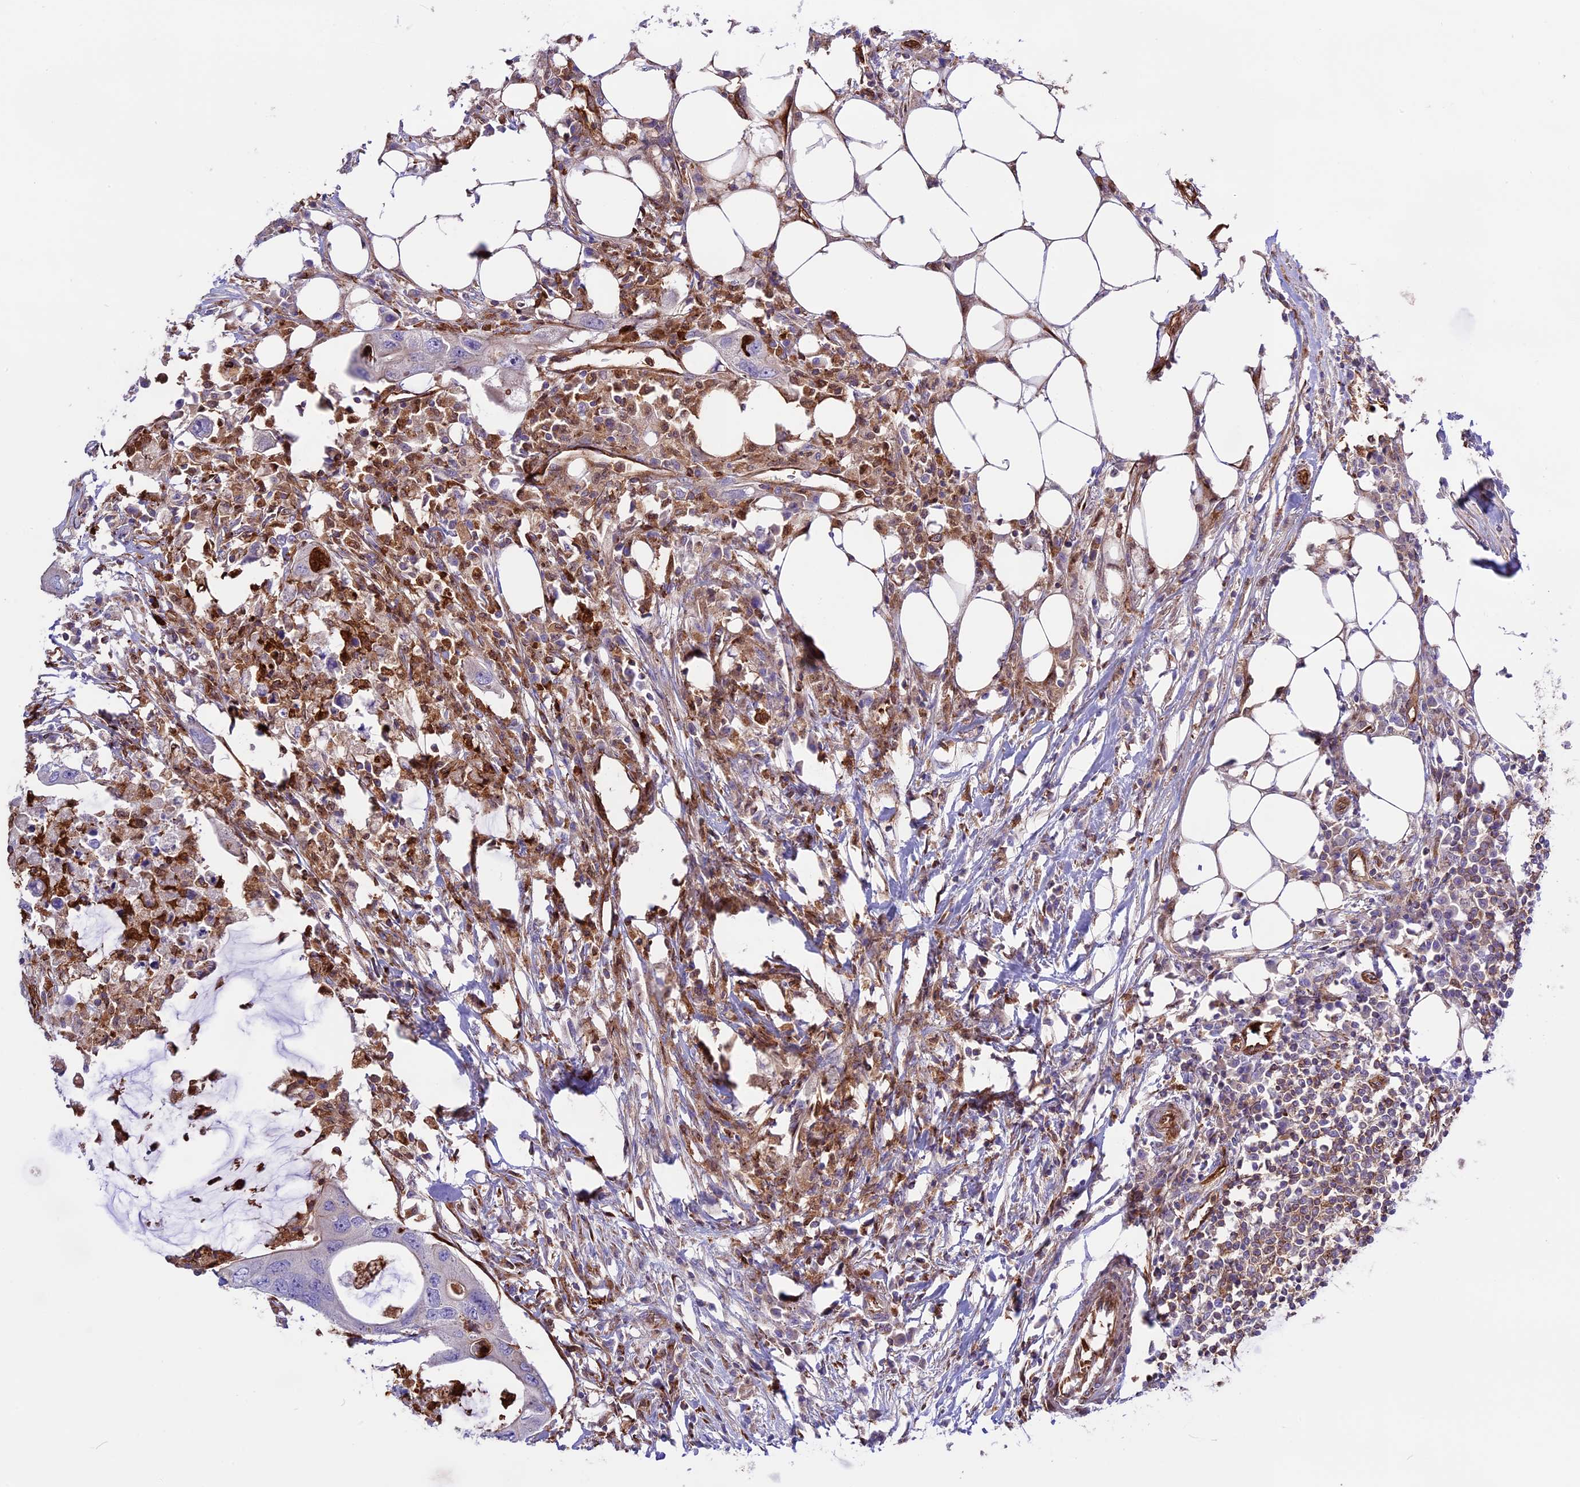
{"staining": {"intensity": "negative", "quantity": "none", "location": "none"}, "tissue": "colorectal cancer", "cell_type": "Tumor cells", "image_type": "cancer", "snomed": [{"axis": "morphology", "description": "Adenocarcinoma, NOS"}, {"axis": "topography", "description": "Colon"}], "caption": "Immunohistochemistry (IHC) of adenocarcinoma (colorectal) reveals no staining in tumor cells.", "gene": "CD99L2", "patient": {"sex": "male", "age": 71}}